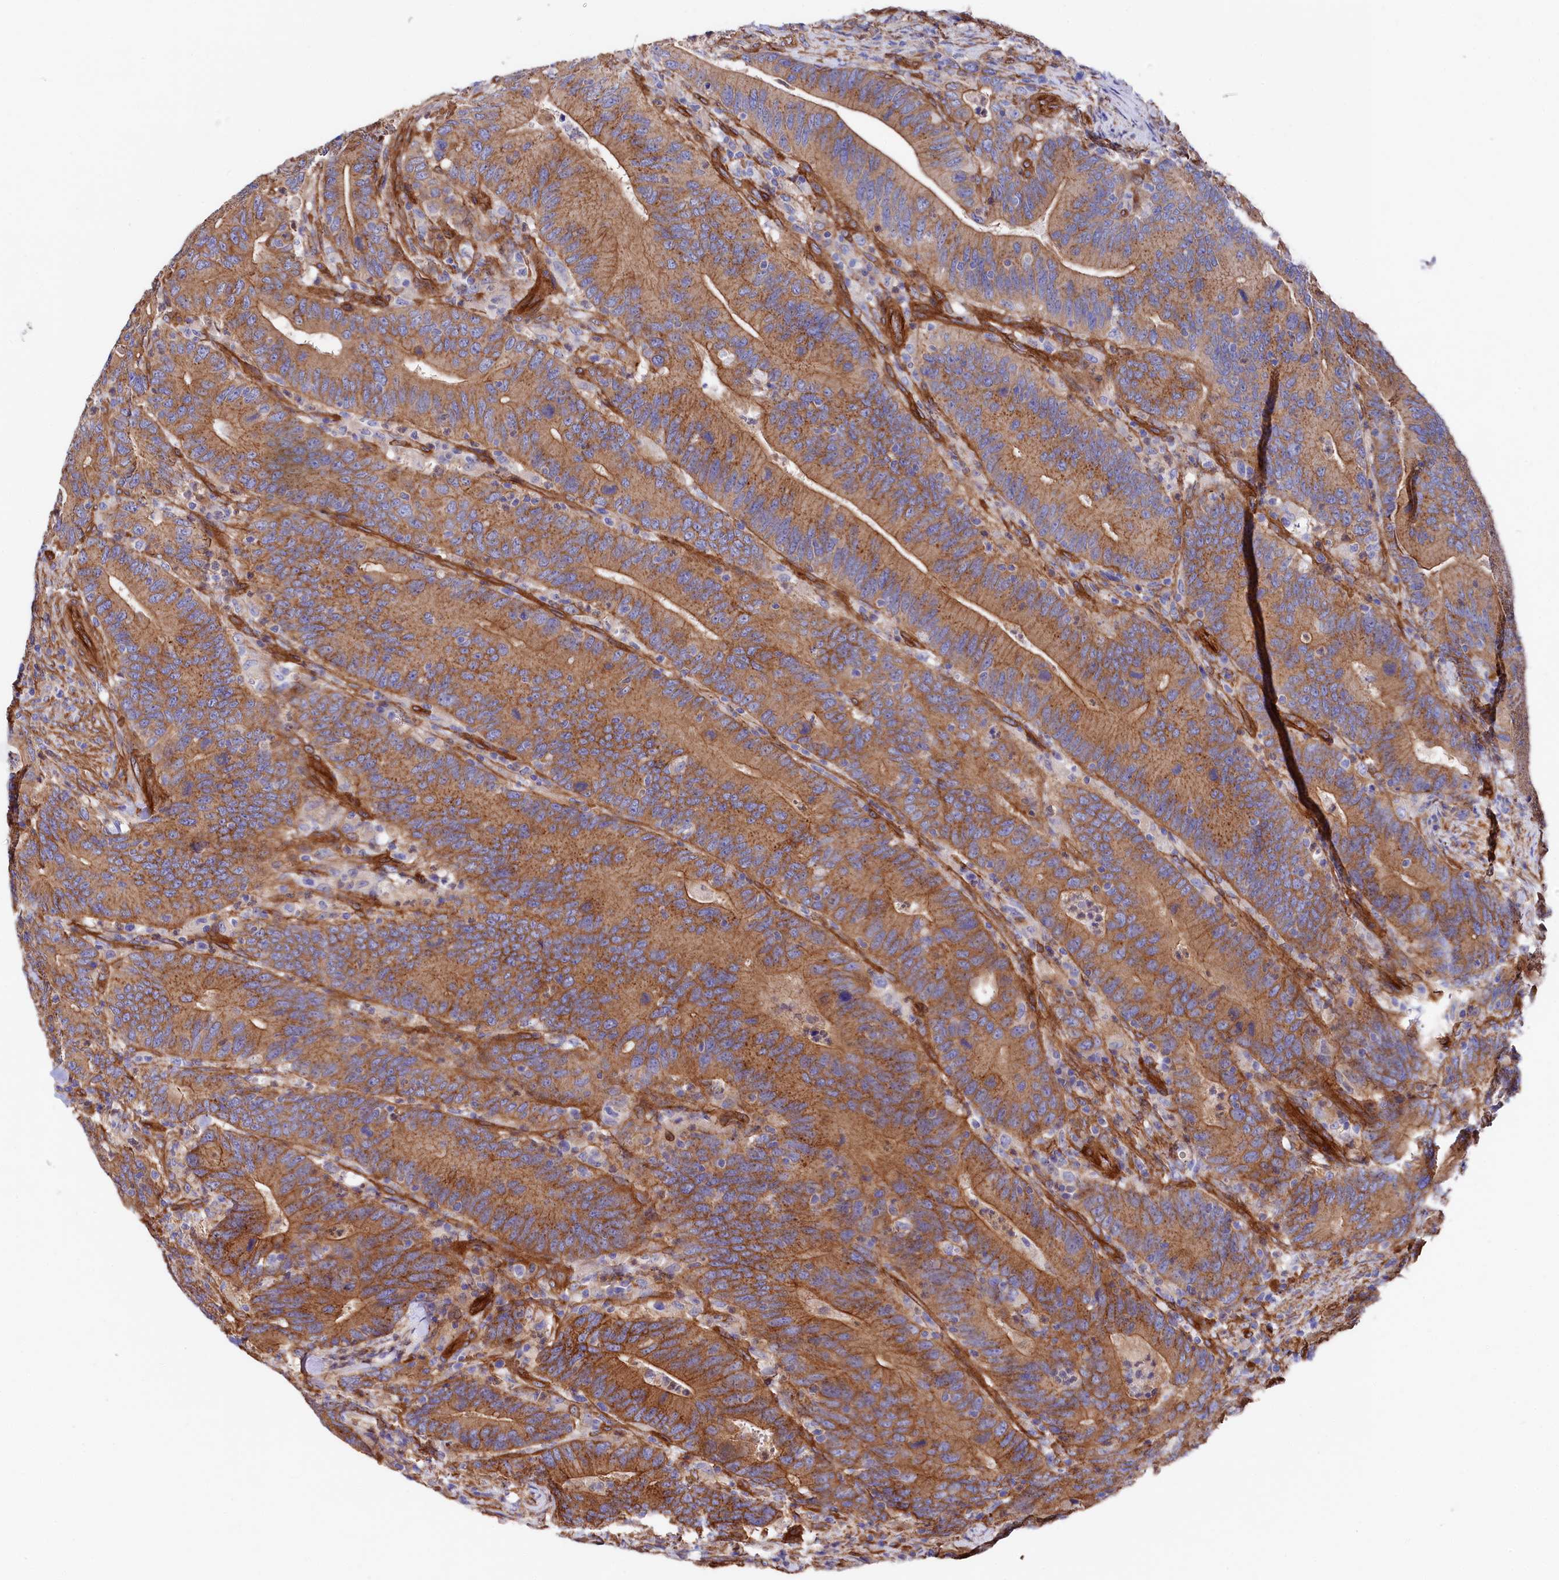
{"staining": {"intensity": "strong", "quantity": ">75%", "location": "cytoplasmic/membranous"}, "tissue": "colorectal cancer", "cell_type": "Tumor cells", "image_type": "cancer", "snomed": [{"axis": "morphology", "description": "Adenocarcinoma, NOS"}, {"axis": "topography", "description": "Colon"}], "caption": "This histopathology image demonstrates adenocarcinoma (colorectal) stained with IHC to label a protein in brown. The cytoplasmic/membranous of tumor cells show strong positivity for the protein. Nuclei are counter-stained blue.", "gene": "TNKS1BP1", "patient": {"sex": "female", "age": 66}}